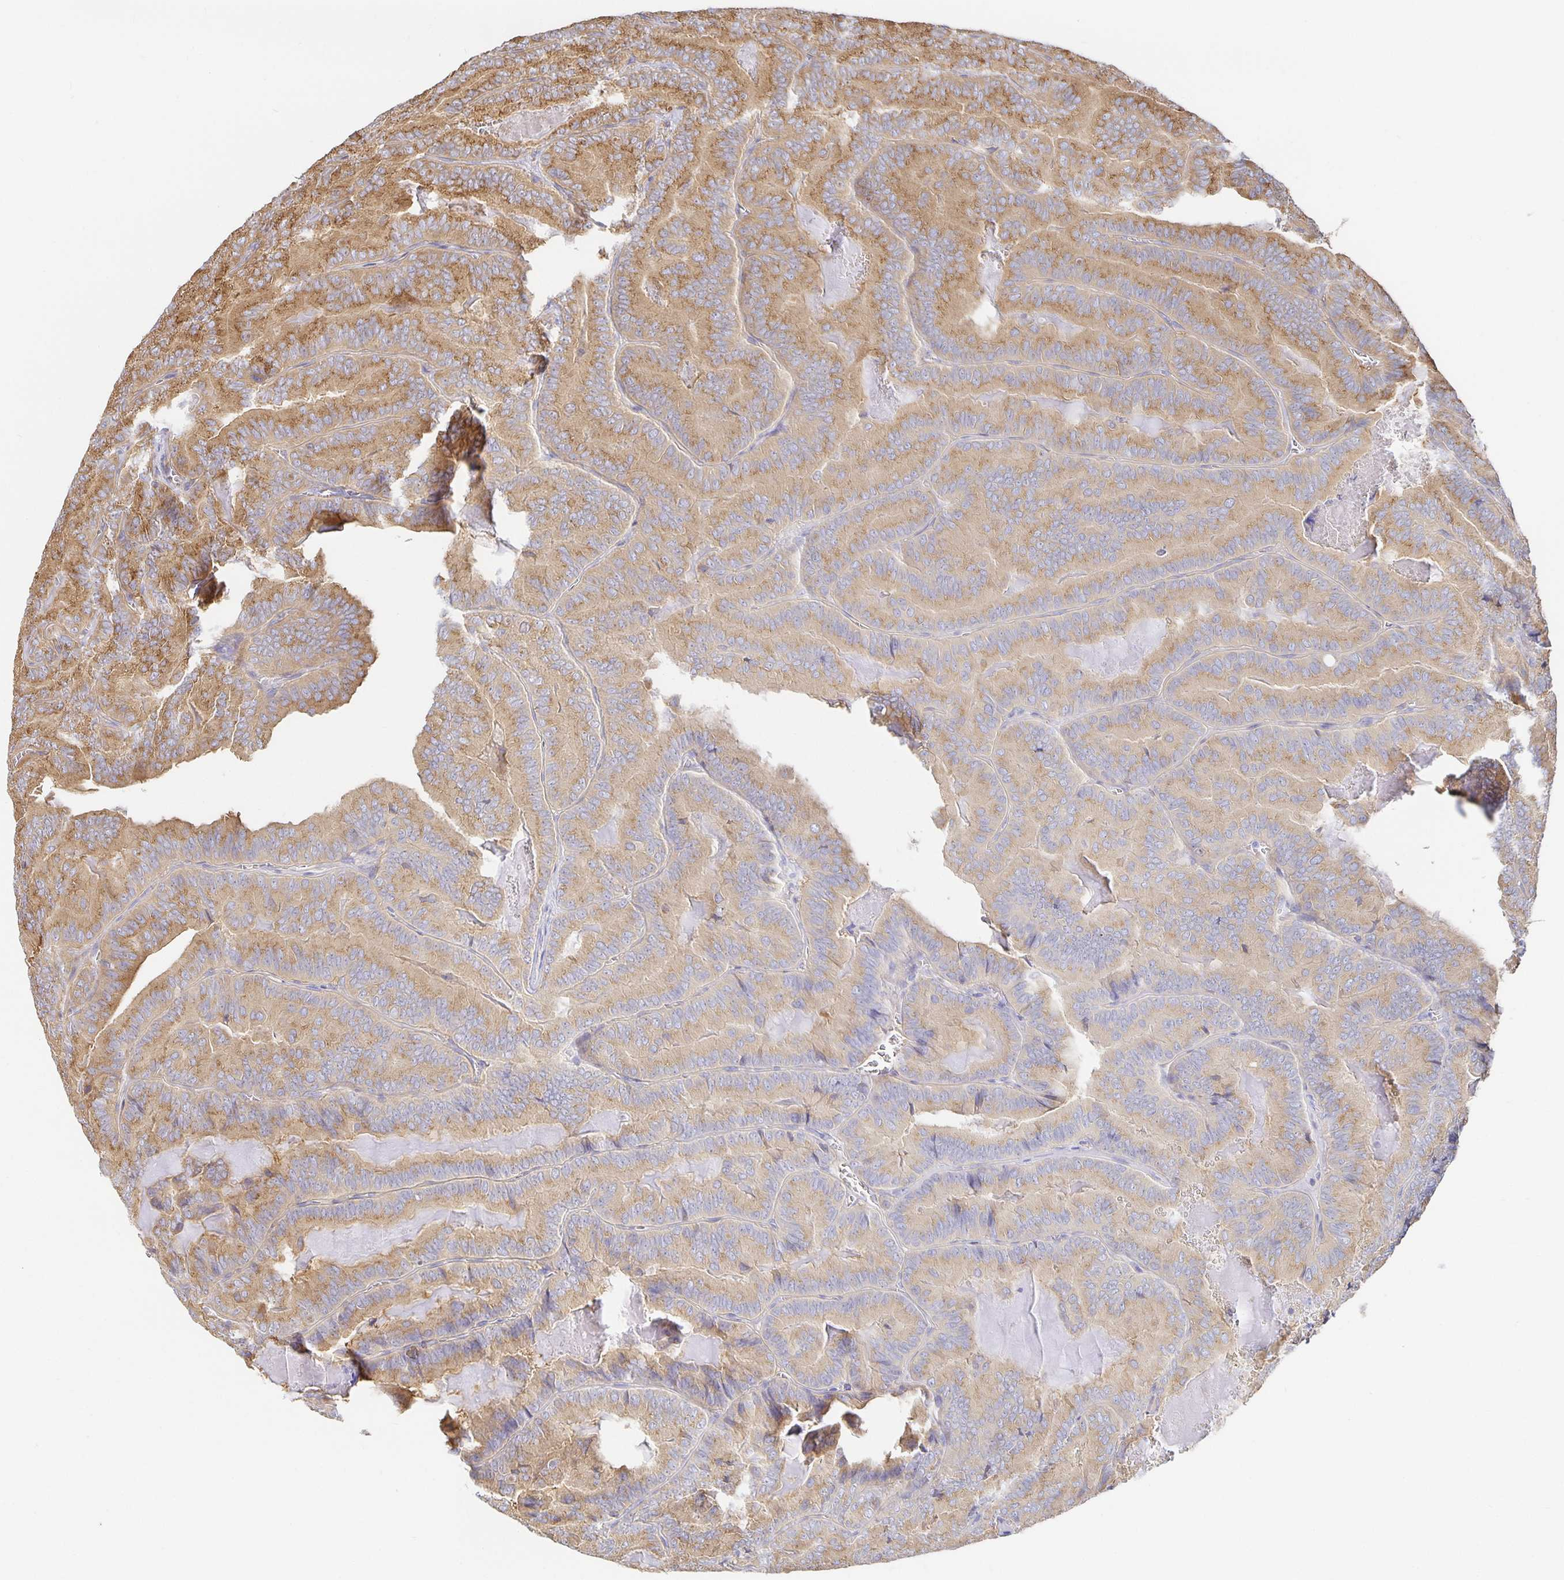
{"staining": {"intensity": "moderate", "quantity": ">75%", "location": "cytoplasmic/membranous"}, "tissue": "thyroid cancer", "cell_type": "Tumor cells", "image_type": "cancer", "snomed": [{"axis": "morphology", "description": "Papillary adenocarcinoma, NOS"}, {"axis": "topography", "description": "Thyroid gland"}], "caption": "Immunohistochemical staining of human thyroid cancer (papillary adenocarcinoma) demonstrates medium levels of moderate cytoplasmic/membranous protein expression in approximately >75% of tumor cells.", "gene": "USO1", "patient": {"sex": "female", "age": 75}}